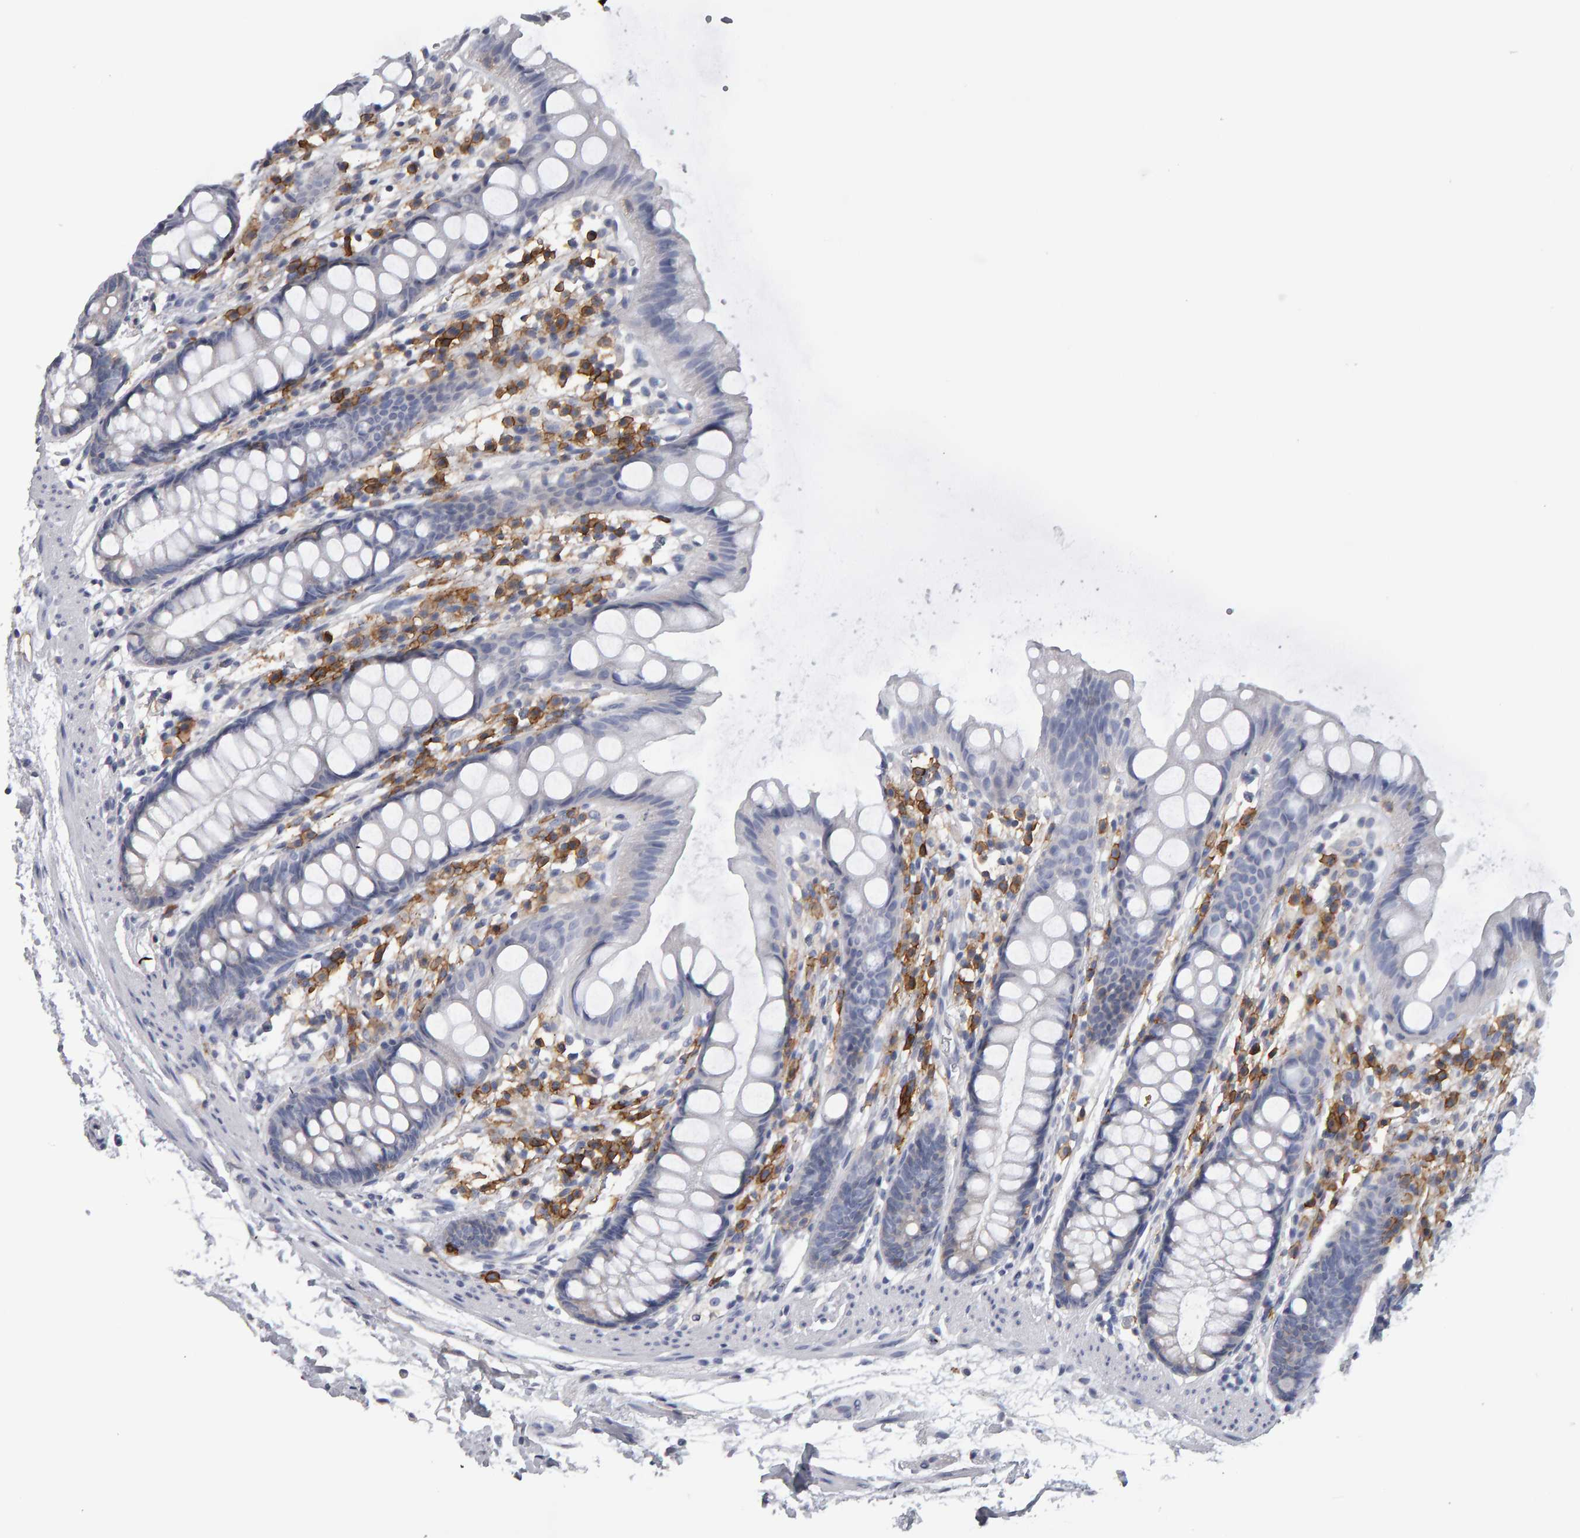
{"staining": {"intensity": "negative", "quantity": "none", "location": "none"}, "tissue": "rectum", "cell_type": "Glandular cells", "image_type": "normal", "snomed": [{"axis": "morphology", "description": "Normal tissue, NOS"}, {"axis": "topography", "description": "Rectum"}], "caption": "Human rectum stained for a protein using immunohistochemistry (IHC) displays no positivity in glandular cells.", "gene": "CD38", "patient": {"sex": "female", "age": 65}}